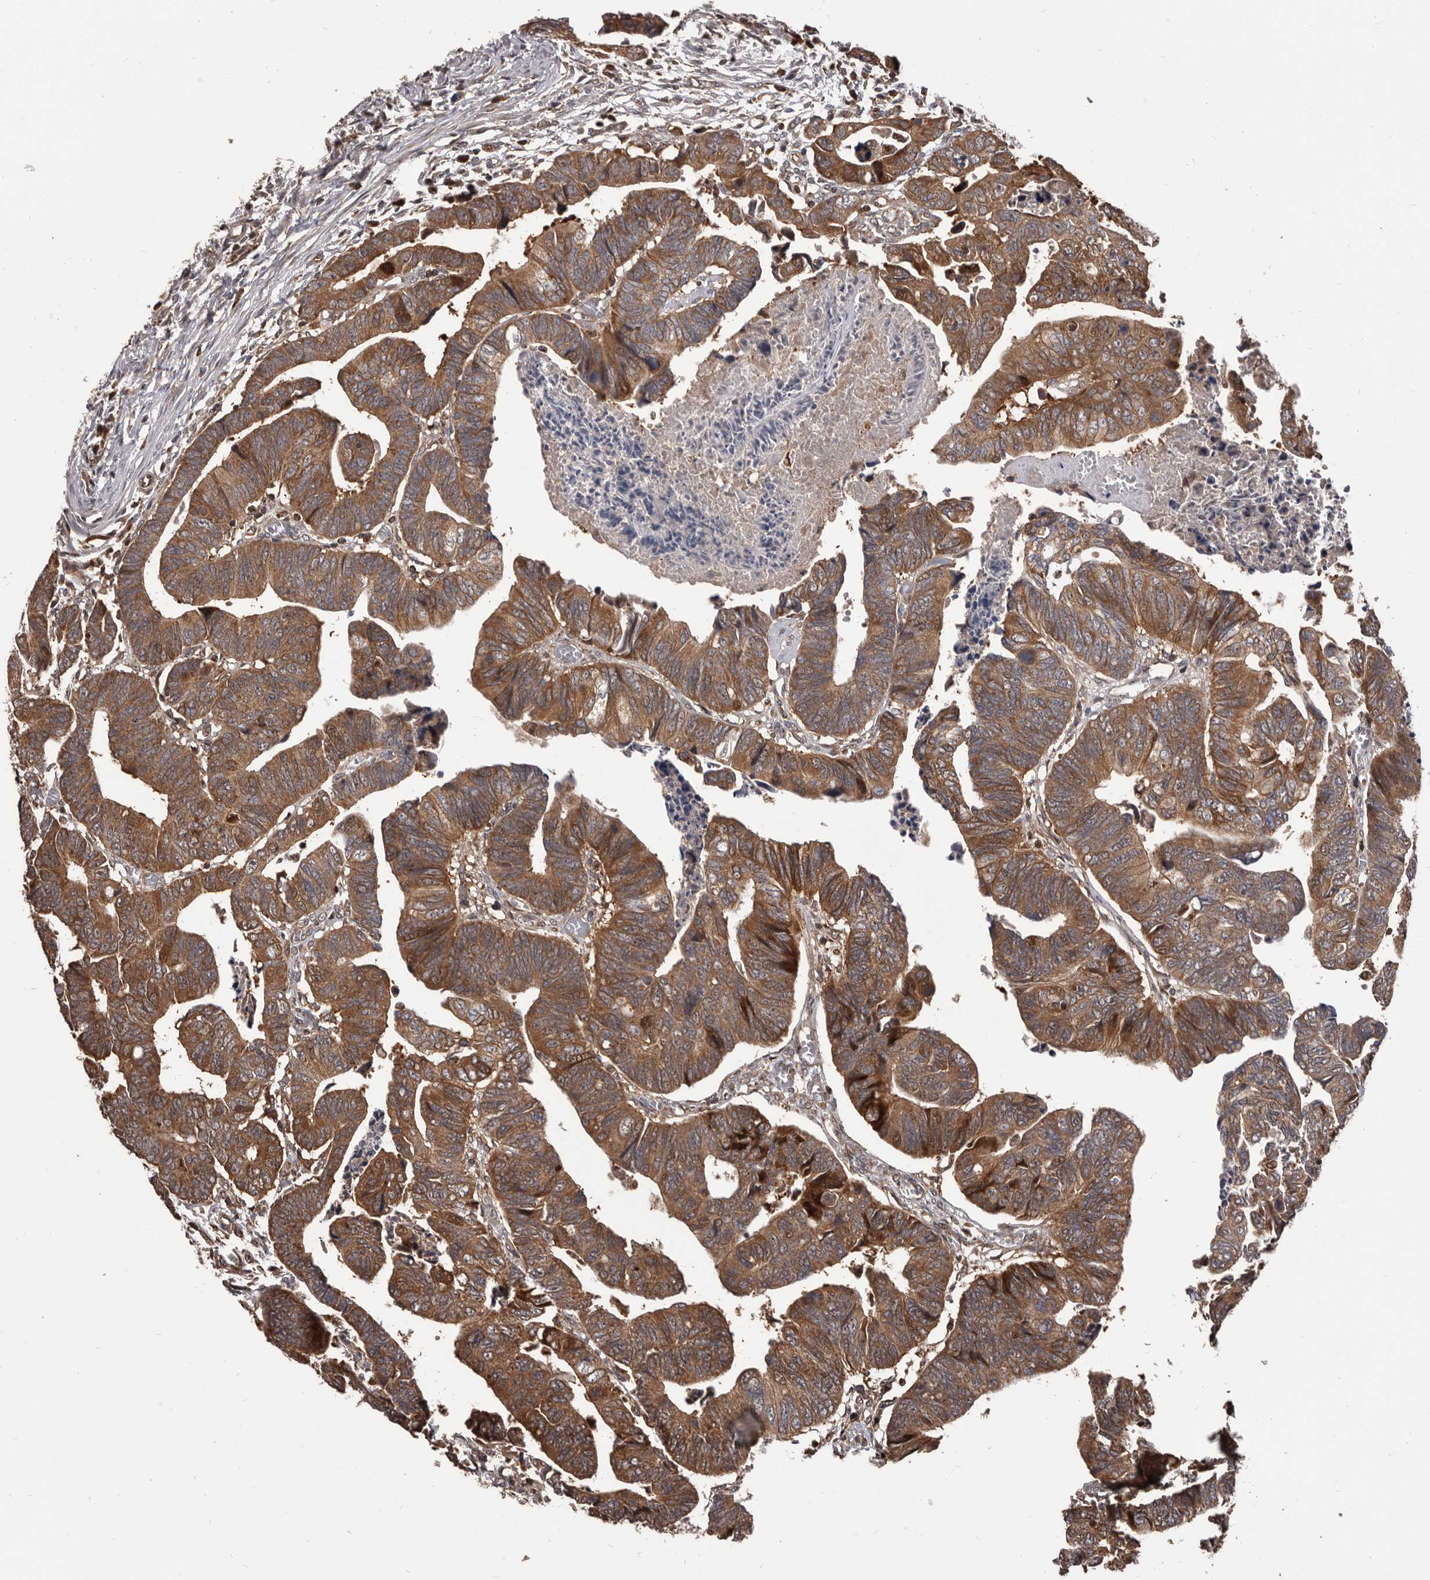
{"staining": {"intensity": "moderate", "quantity": ">75%", "location": "cytoplasmic/membranous"}, "tissue": "colorectal cancer", "cell_type": "Tumor cells", "image_type": "cancer", "snomed": [{"axis": "morphology", "description": "Adenocarcinoma, NOS"}, {"axis": "topography", "description": "Rectum"}], "caption": "Moderate cytoplasmic/membranous positivity for a protein is present in approximately >75% of tumor cells of adenocarcinoma (colorectal) using IHC.", "gene": "MAP3K14", "patient": {"sex": "female", "age": 65}}